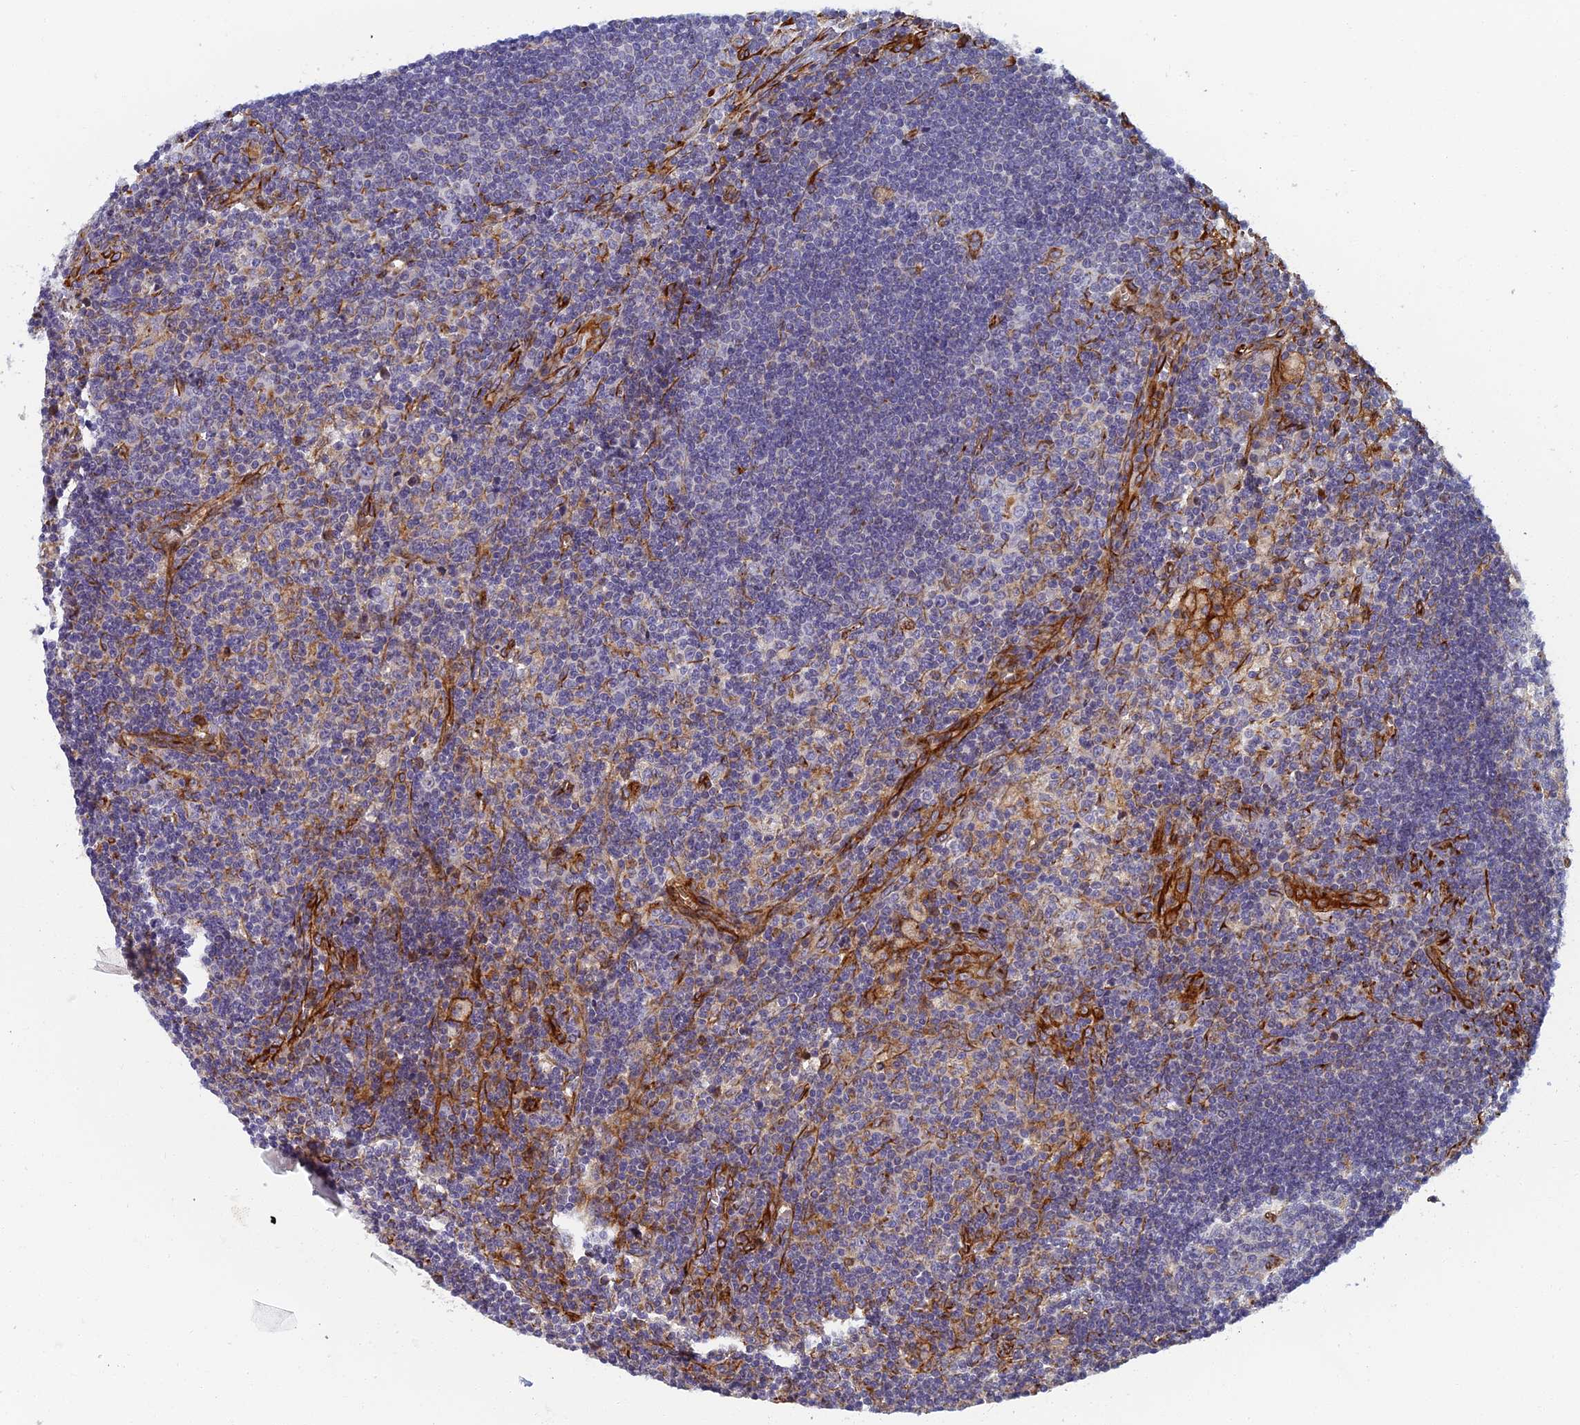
{"staining": {"intensity": "moderate", "quantity": "<25%", "location": "cytoplasmic/membranous"}, "tissue": "lymph node", "cell_type": "Germinal center cells", "image_type": "normal", "snomed": [{"axis": "morphology", "description": "Normal tissue, NOS"}, {"axis": "topography", "description": "Lymph node"}], "caption": "IHC micrograph of unremarkable lymph node: lymph node stained using IHC exhibits low levels of moderate protein expression localized specifically in the cytoplasmic/membranous of germinal center cells, appearing as a cytoplasmic/membranous brown color.", "gene": "ABCB10", "patient": {"sex": "male", "age": 58}}